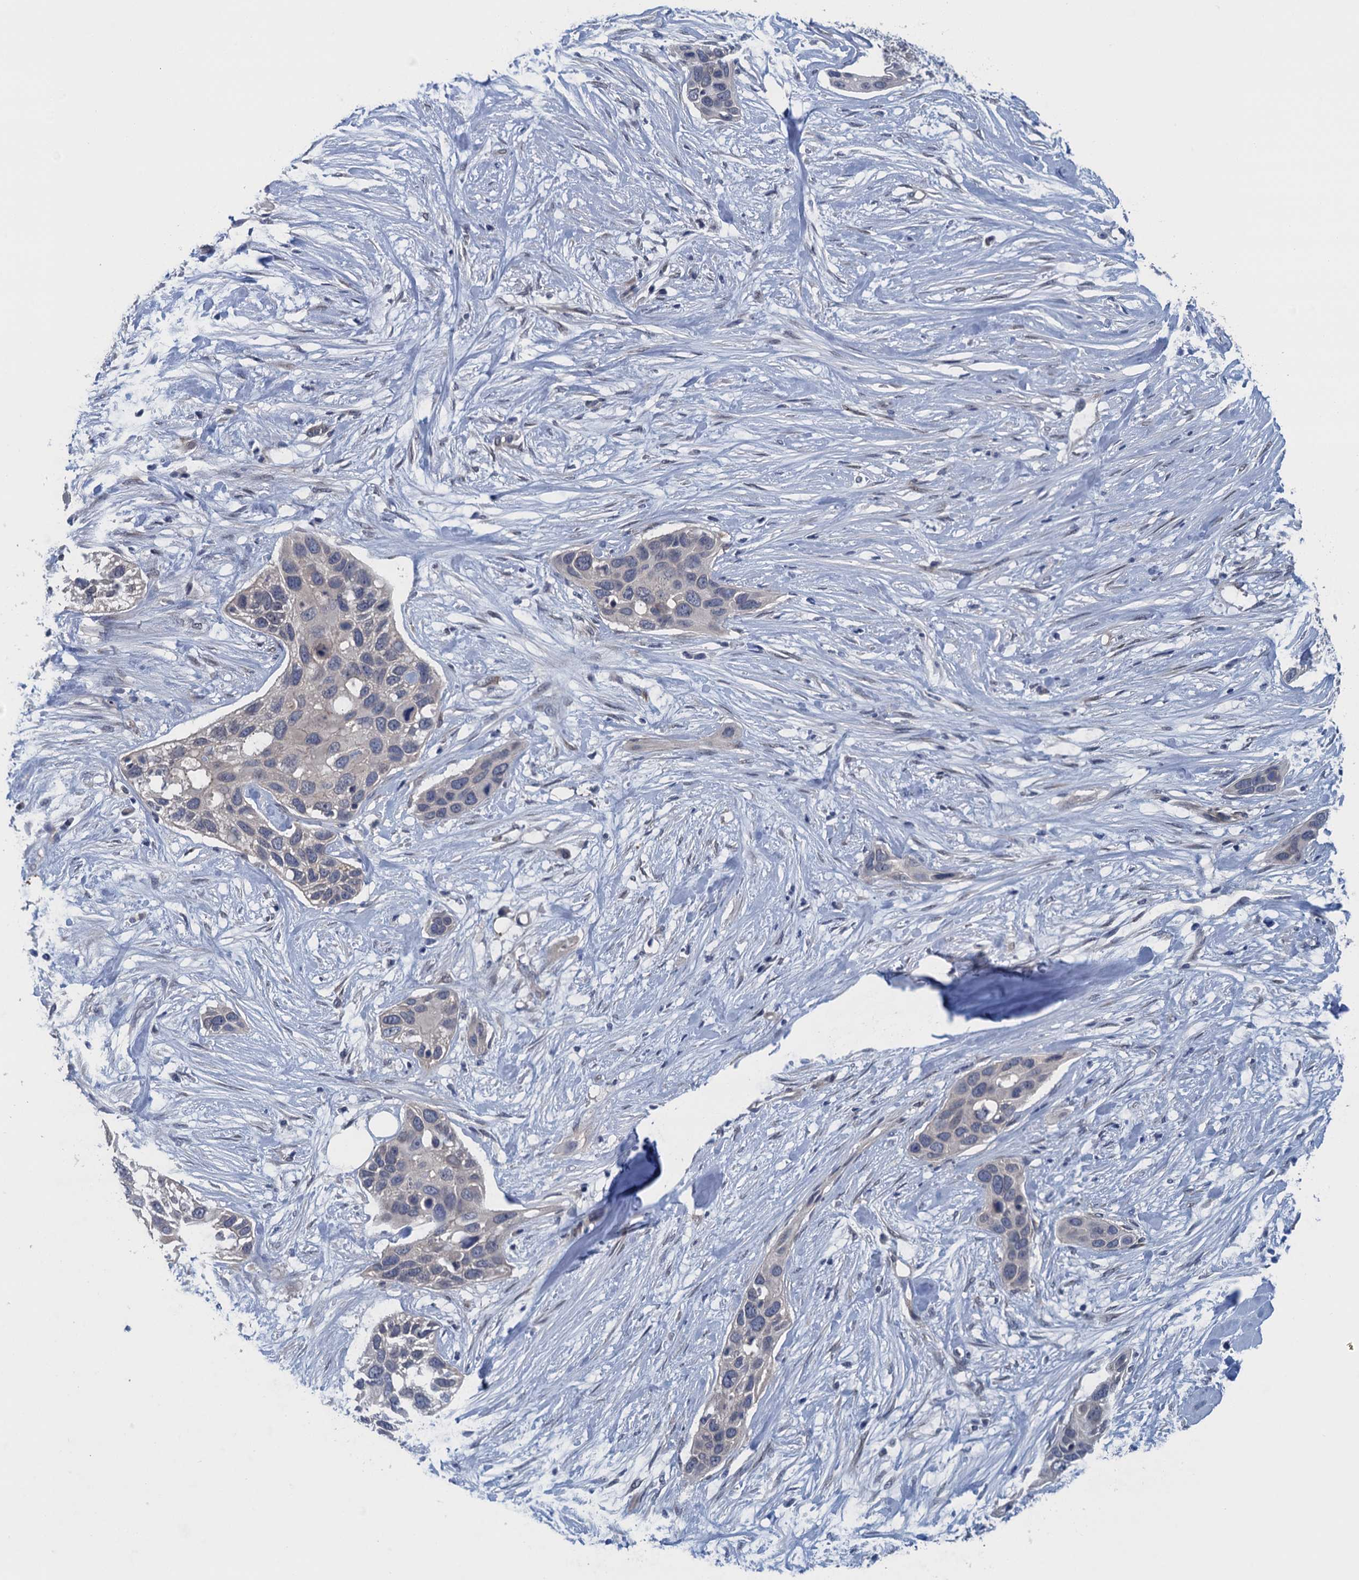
{"staining": {"intensity": "negative", "quantity": "none", "location": "none"}, "tissue": "pancreatic cancer", "cell_type": "Tumor cells", "image_type": "cancer", "snomed": [{"axis": "morphology", "description": "Adenocarcinoma, NOS"}, {"axis": "topography", "description": "Pancreas"}], "caption": "The image reveals no staining of tumor cells in pancreatic adenocarcinoma.", "gene": "CTU2", "patient": {"sex": "female", "age": 60}}